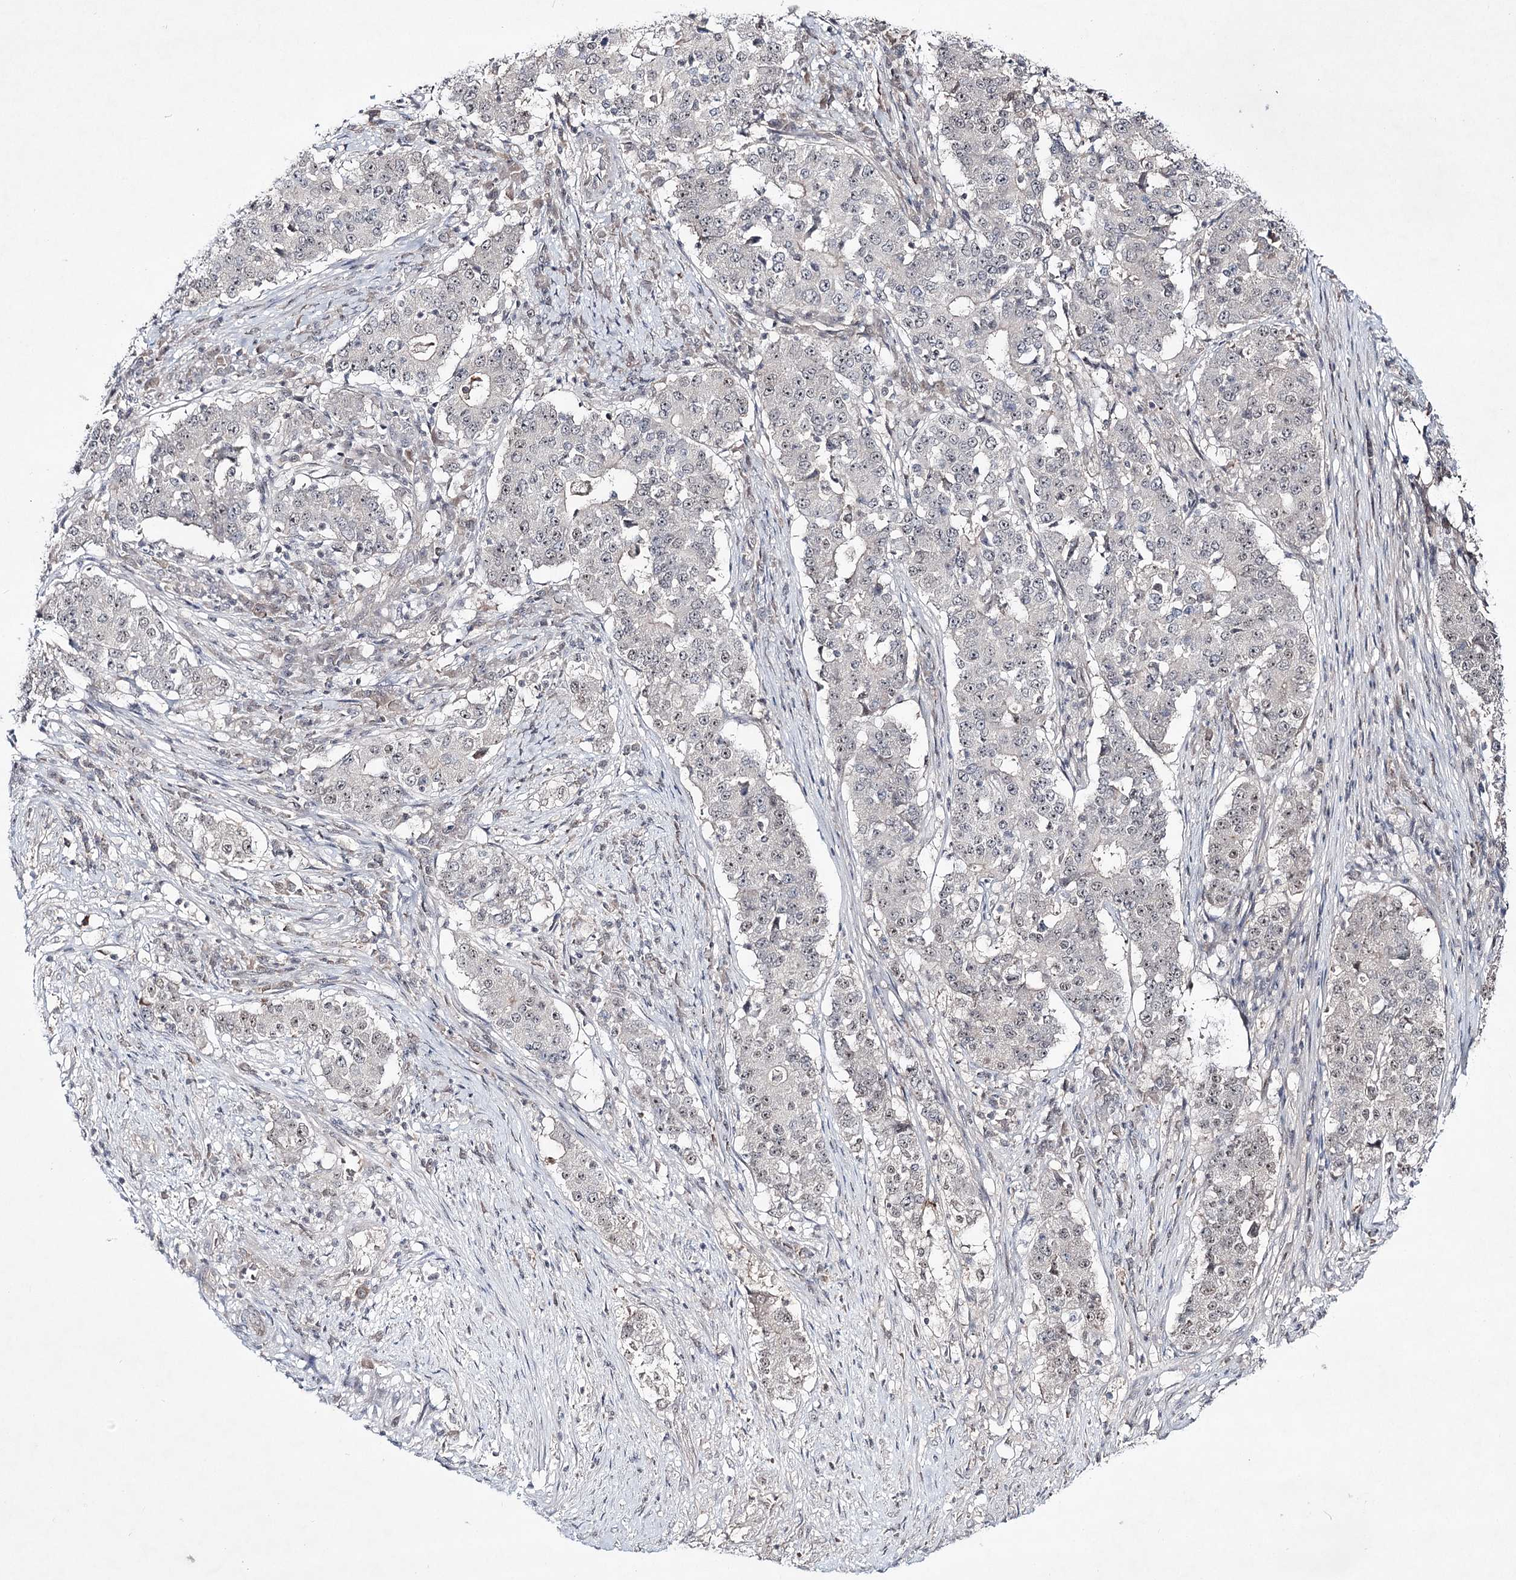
{"staining": {"intensity": "negative", "quantity": "none", "location": "none"}, "tissue": "stomach cancer", "cell_type": "Tumor cells", "image_type": "cancer", "snomed": [{"axis": "morphology", "description": "Adenocarcinoma, NOS"}, {"axis": "topography", "description": "Stomach"}], "caption": "Tumor cells are negative for protein expression in human stomach cancer.", "gene": "HOXC11", "patient": {"sex": "male", "age": 59}}